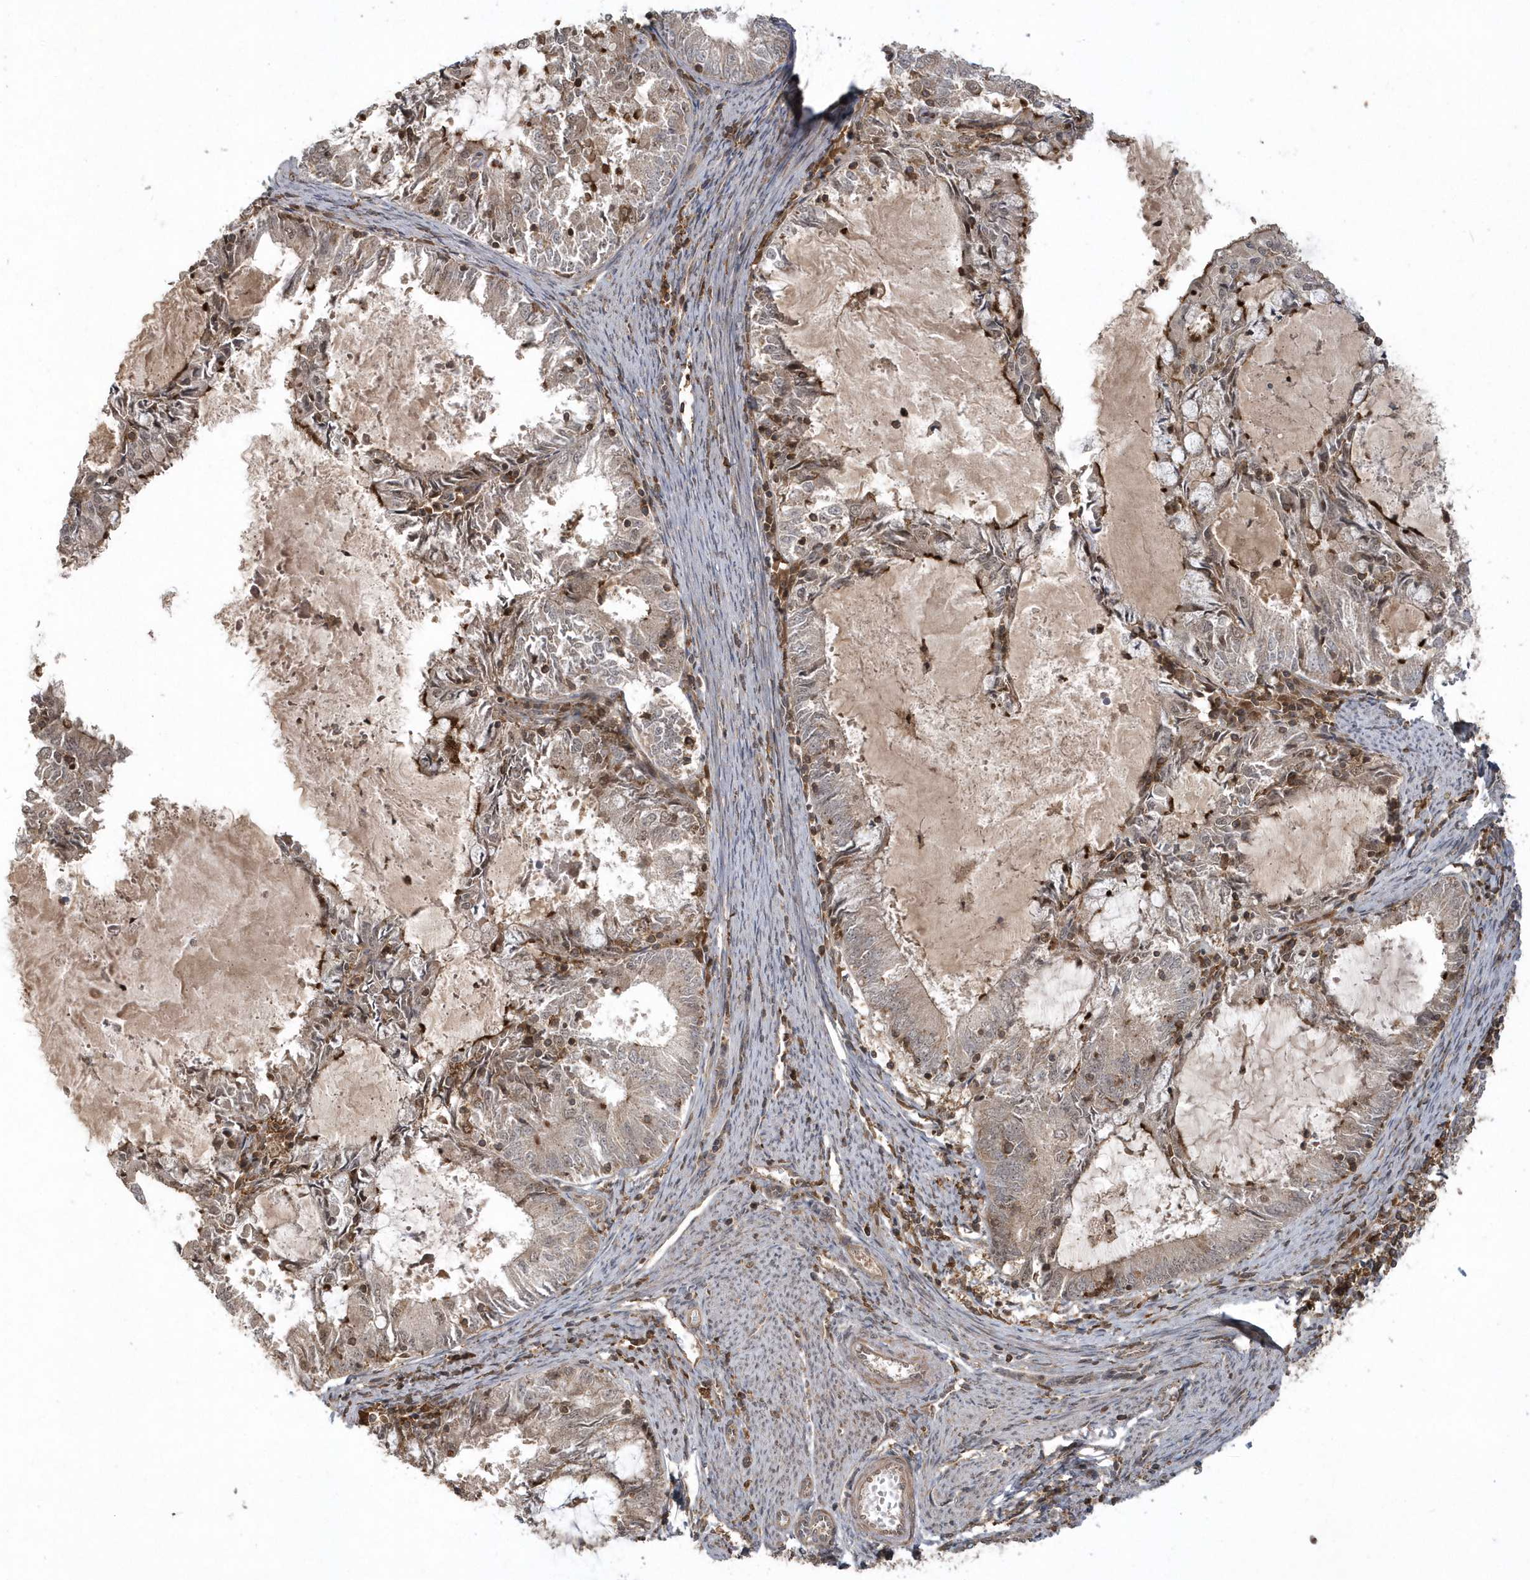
{"staining": {"intensity": "moderate", "quantity": "<25%", "location": "cytoplasmic/membranous"}, "tissue": "endometrial cancer", "cell_type": "Tumor cells", "image_type": "cancer", "snomed": [{"axis": "morphology", "description": "Adenocarcinoma, NOS"}, {"axis": "topography", "description": "Endometrium"}], "caption": "Adenocarcinoma (endometrial) stained with immunohistochemistry demonstrates moderate cytoplasmic/membranous staining in about <25% of tumor cells.", "gene": "LACC1", "patient": {"sex": "female", "age": 57}}